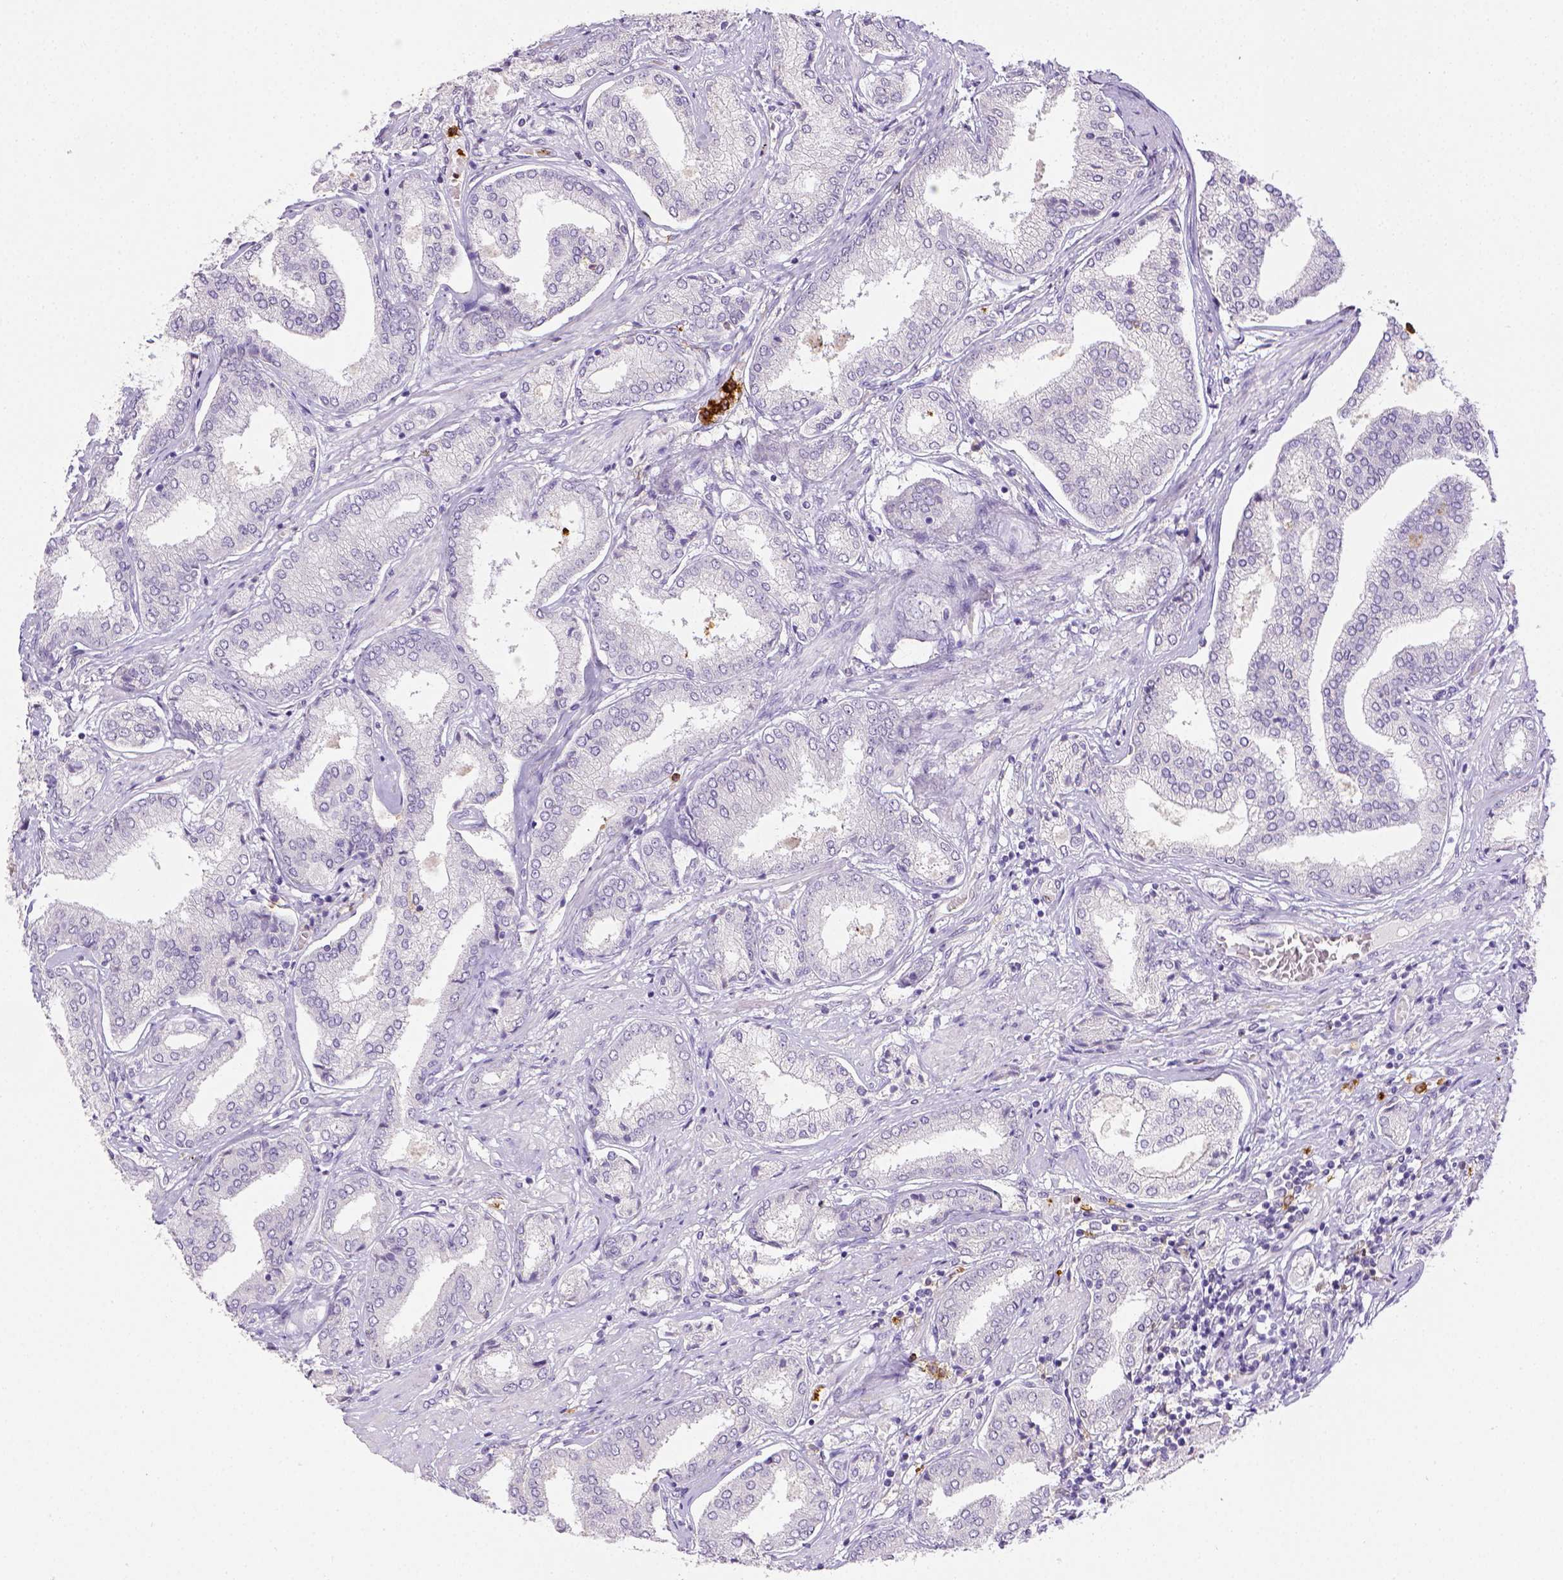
{"staining": {"intensity": "negative", "quantity": "none", "location": "none"}, "tissue": "prostate cancer", "cell_type": "Tumor cells", "image_type": "cancer", "snomed": [{"axis": "morphology", "description": "Adenocarcinoma, NOS"}, {"axis": "topography", "description": "Prostate"}], "caption": "The histopathology image exhibits no significant positivity in tumor cells of prostate cancer (adenocarcinoma).", "gene": "ITGAM", "patient": {"sex": "male", "age": 63}}